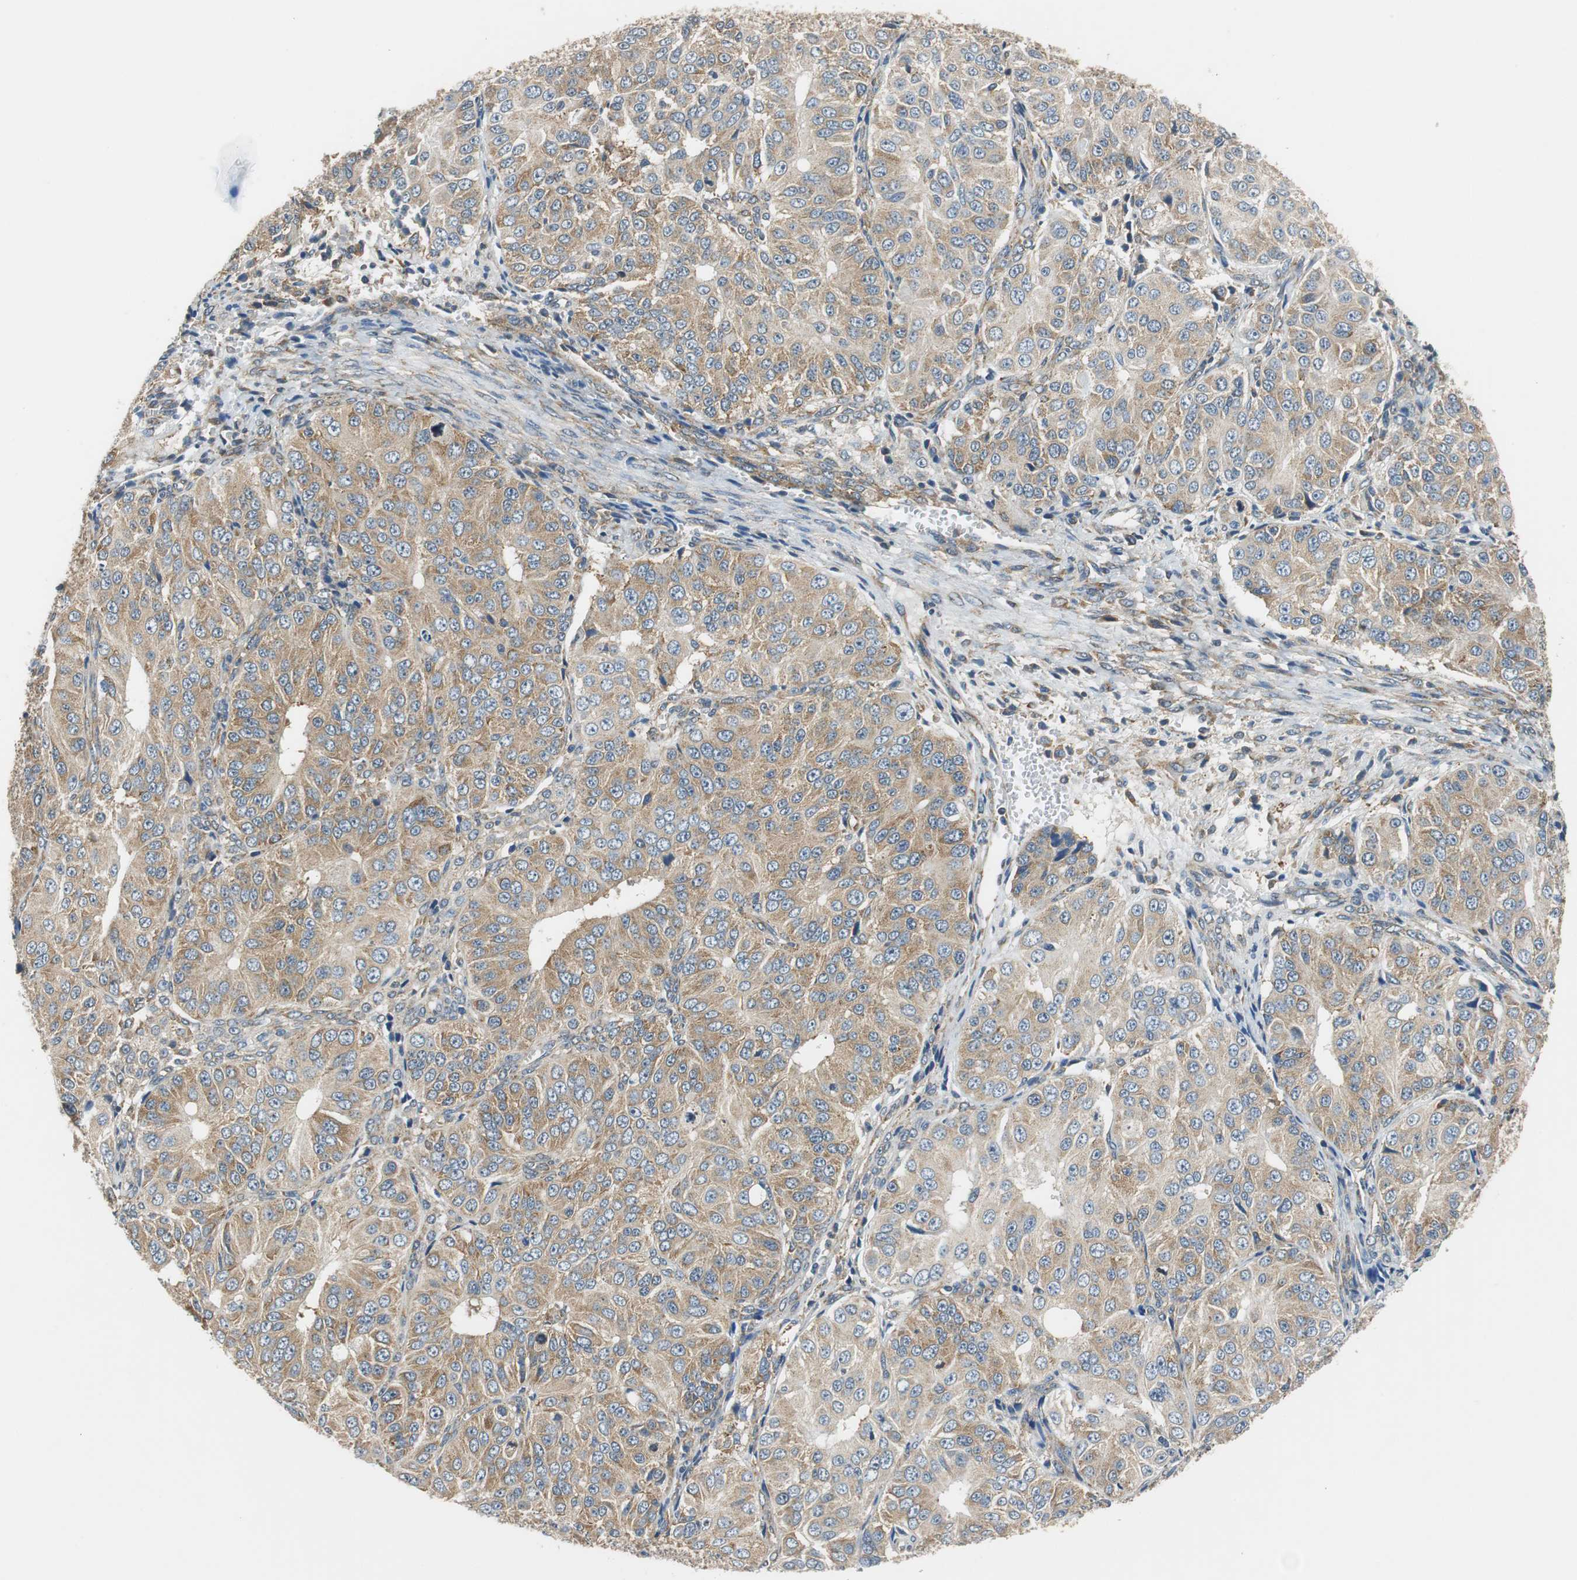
{"staining": {"intensity": "moderate", "quantity": ">75%", "location": "cytoplasmic/membranous"}, "tissue": "ovarian cancer", "cell_type": "Tumor cells", "image_type": "cancer", "snomed": [{"axis": "morphology", "description": "Carcinoma, endometroid"}, {"axis": "topography", "description": "Ovary"}], "caption": "This is a photomicrograph of IHC staining of ovarian cancer, which shows moderate expression in the cytoplasmic/membranous of tumor cells.", "gene": "CNOT3", "patient": {"sex": "female", "age": 51}}